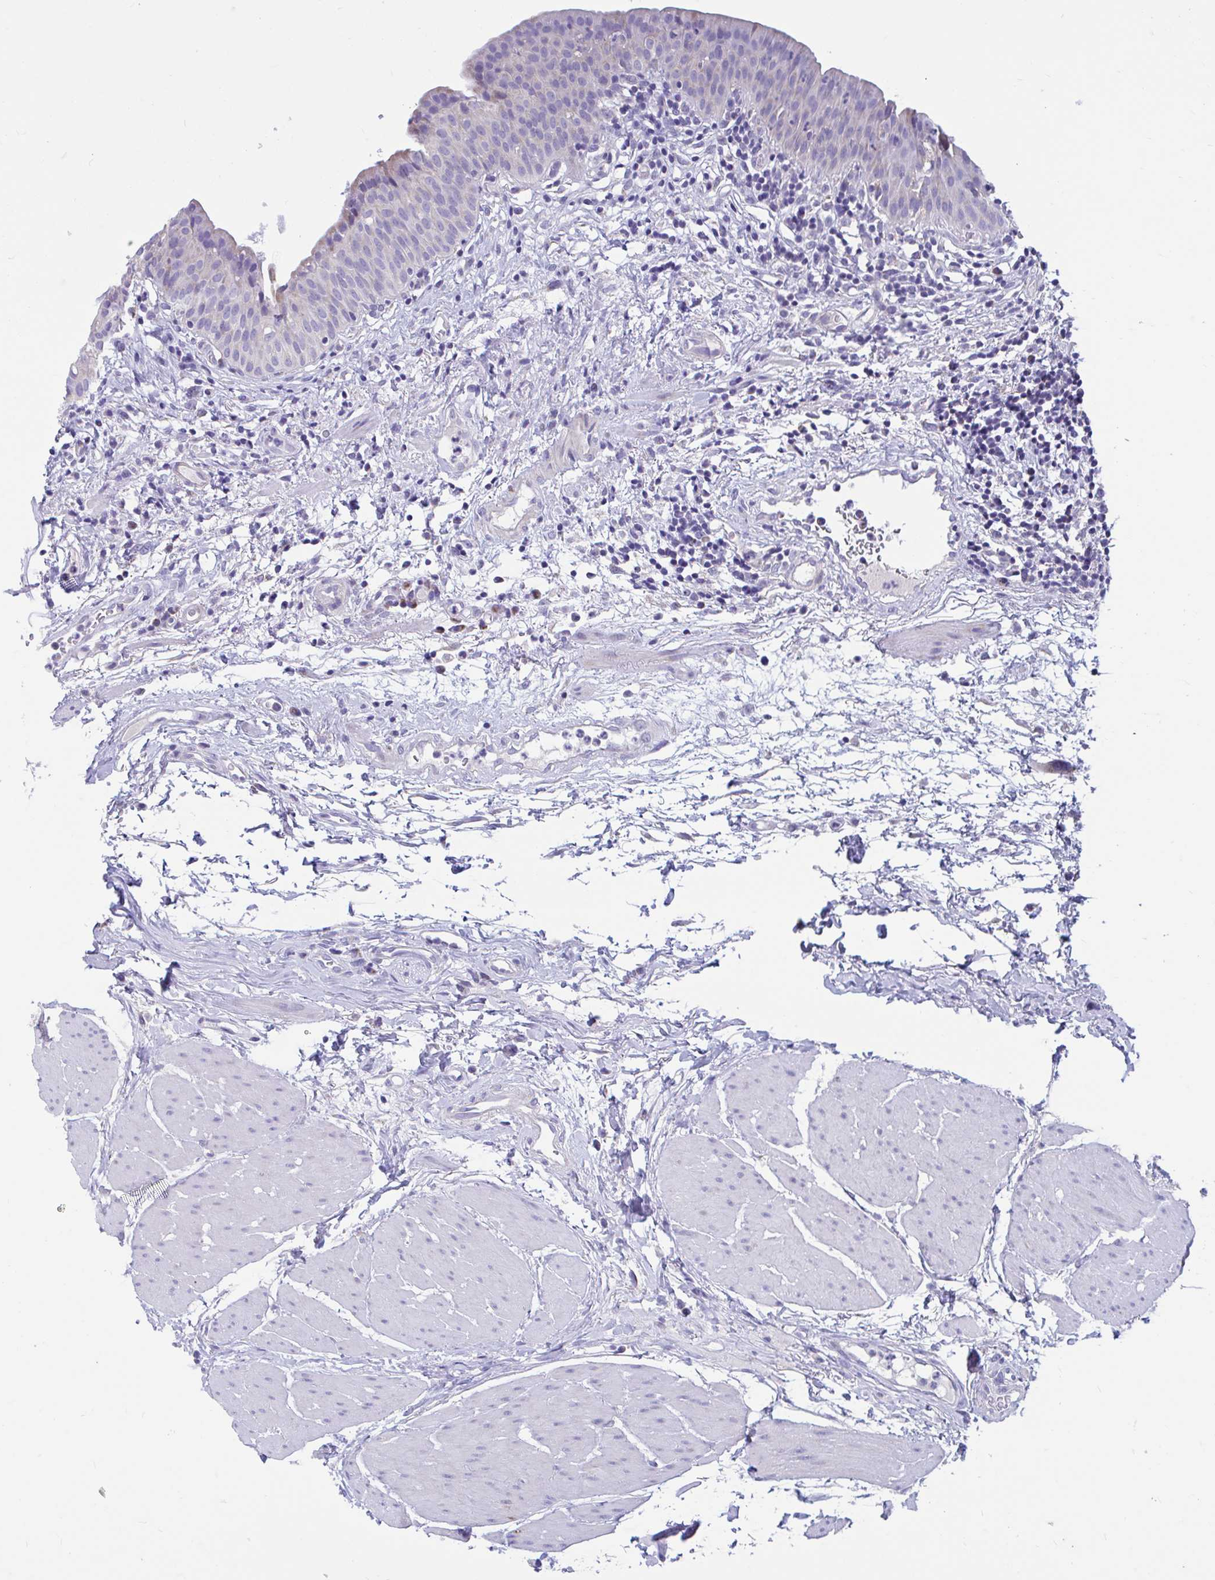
{"staining": {"intensity": "weak", "quantity": "<25%", "location": "cytoplasmic/membranous"}, "tissue": "urinary bladder", "cell_type": "Urothelial cells", "image_type": "normal", "snomed": [{"axis": "morphology", "description": "Normal tissue, NOS"}, {"axis": "morphology", "description": "Inflammation, NOS"}, {"axis": "topography", "description": "Urinary bladder"}], "caption": "IHC micrograph of benign urinary bladder: human urinary bladder stained with DAB reveals no significant protein staining in urothelial cells.", "gene": "OR13A1", "patient": {"sex": "male", "age": 57}}